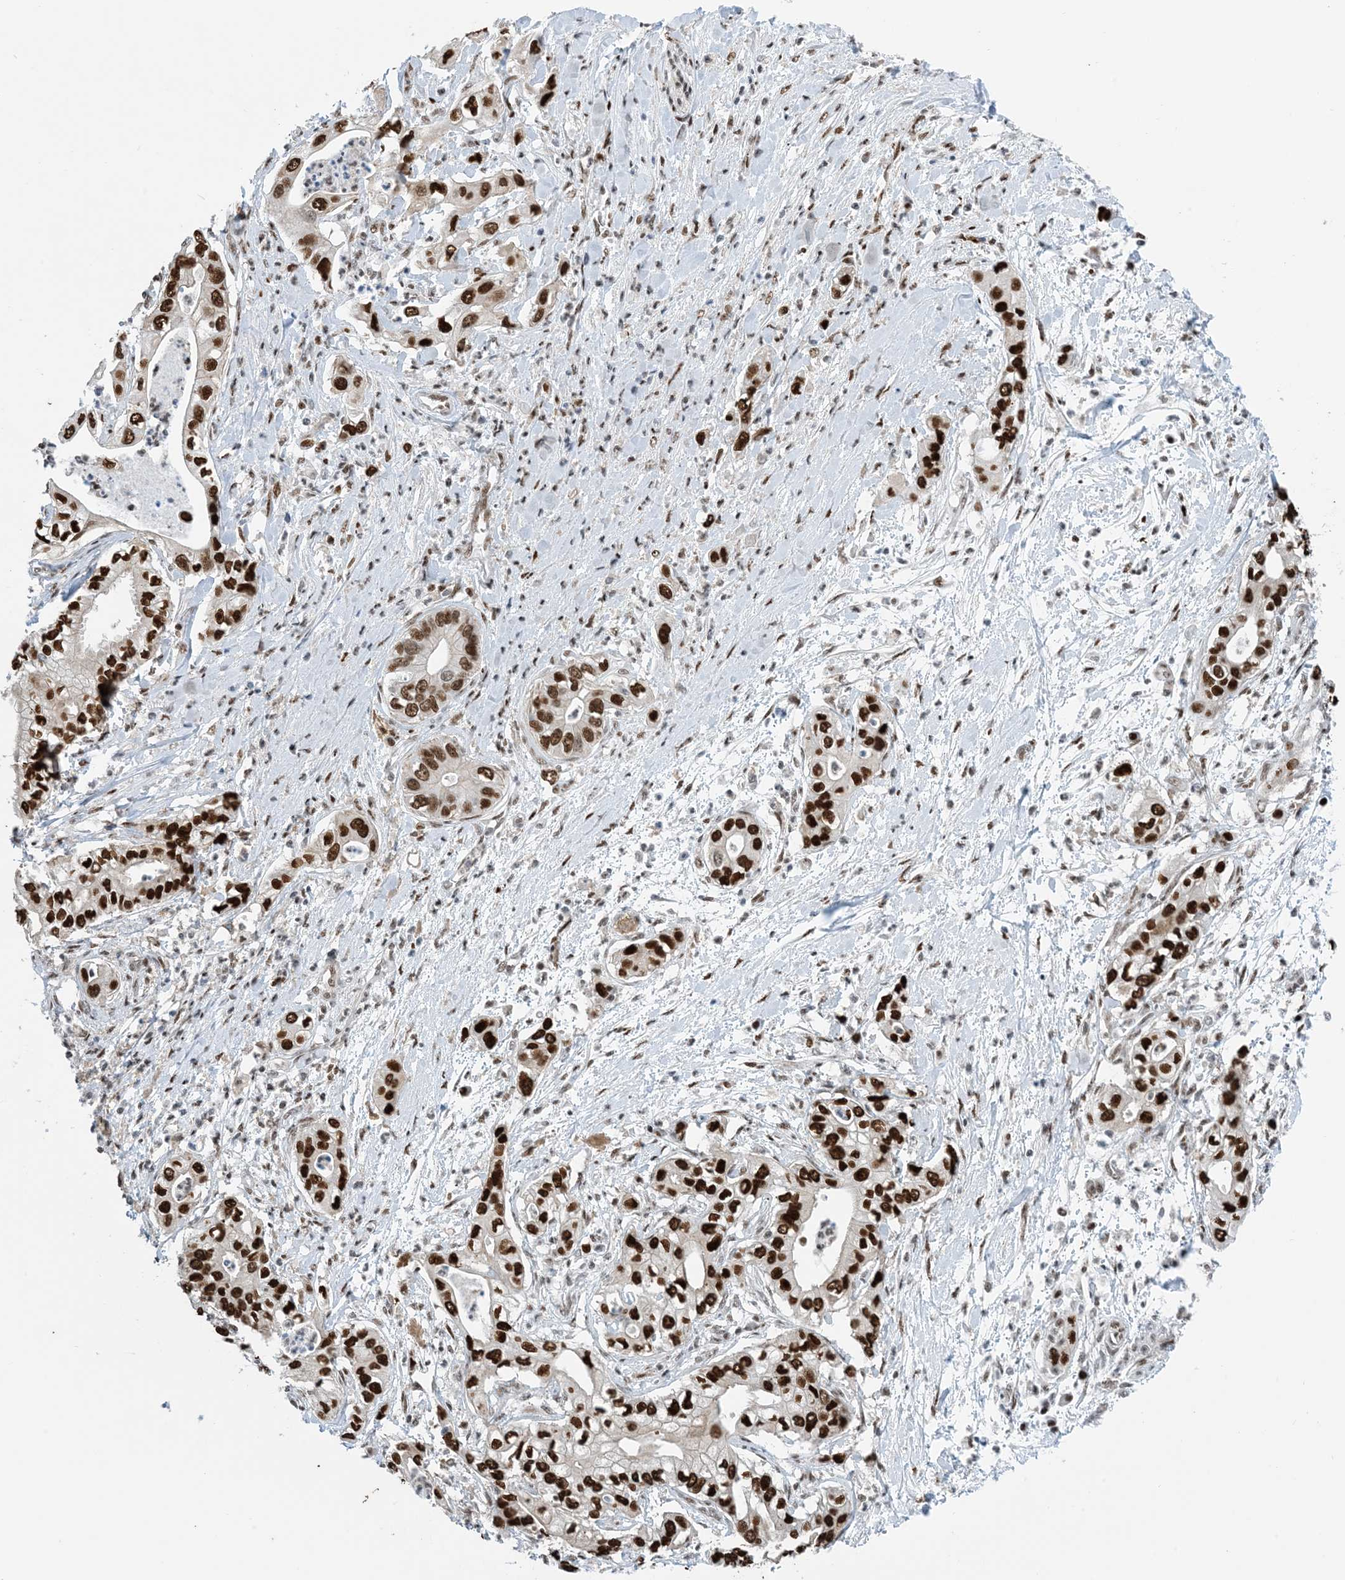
{"staining": {"intensity": "strong", "quantity": ">75%", "location": "nuclear"}, "tissue": "pancreatic cancer", "cell_type": "Tumor cells", "image_type": "cancer", "snomed": [{"axis": "morphology", "description": "Adenocarcinoma, NOS"}, {"axis": "topography", "description": "Pancreas"}], "caption": "High-magnification brightfield microscopy of pancreatic adenocarcinoma stained with DAB (brown) and counterstained with hematoxylin (blue). tumor cells exhibit strong nuclear staining is present in approximately>75% of cells.", "gene": "HEMK1", "patient": {"sex": "female", "age": 78}}